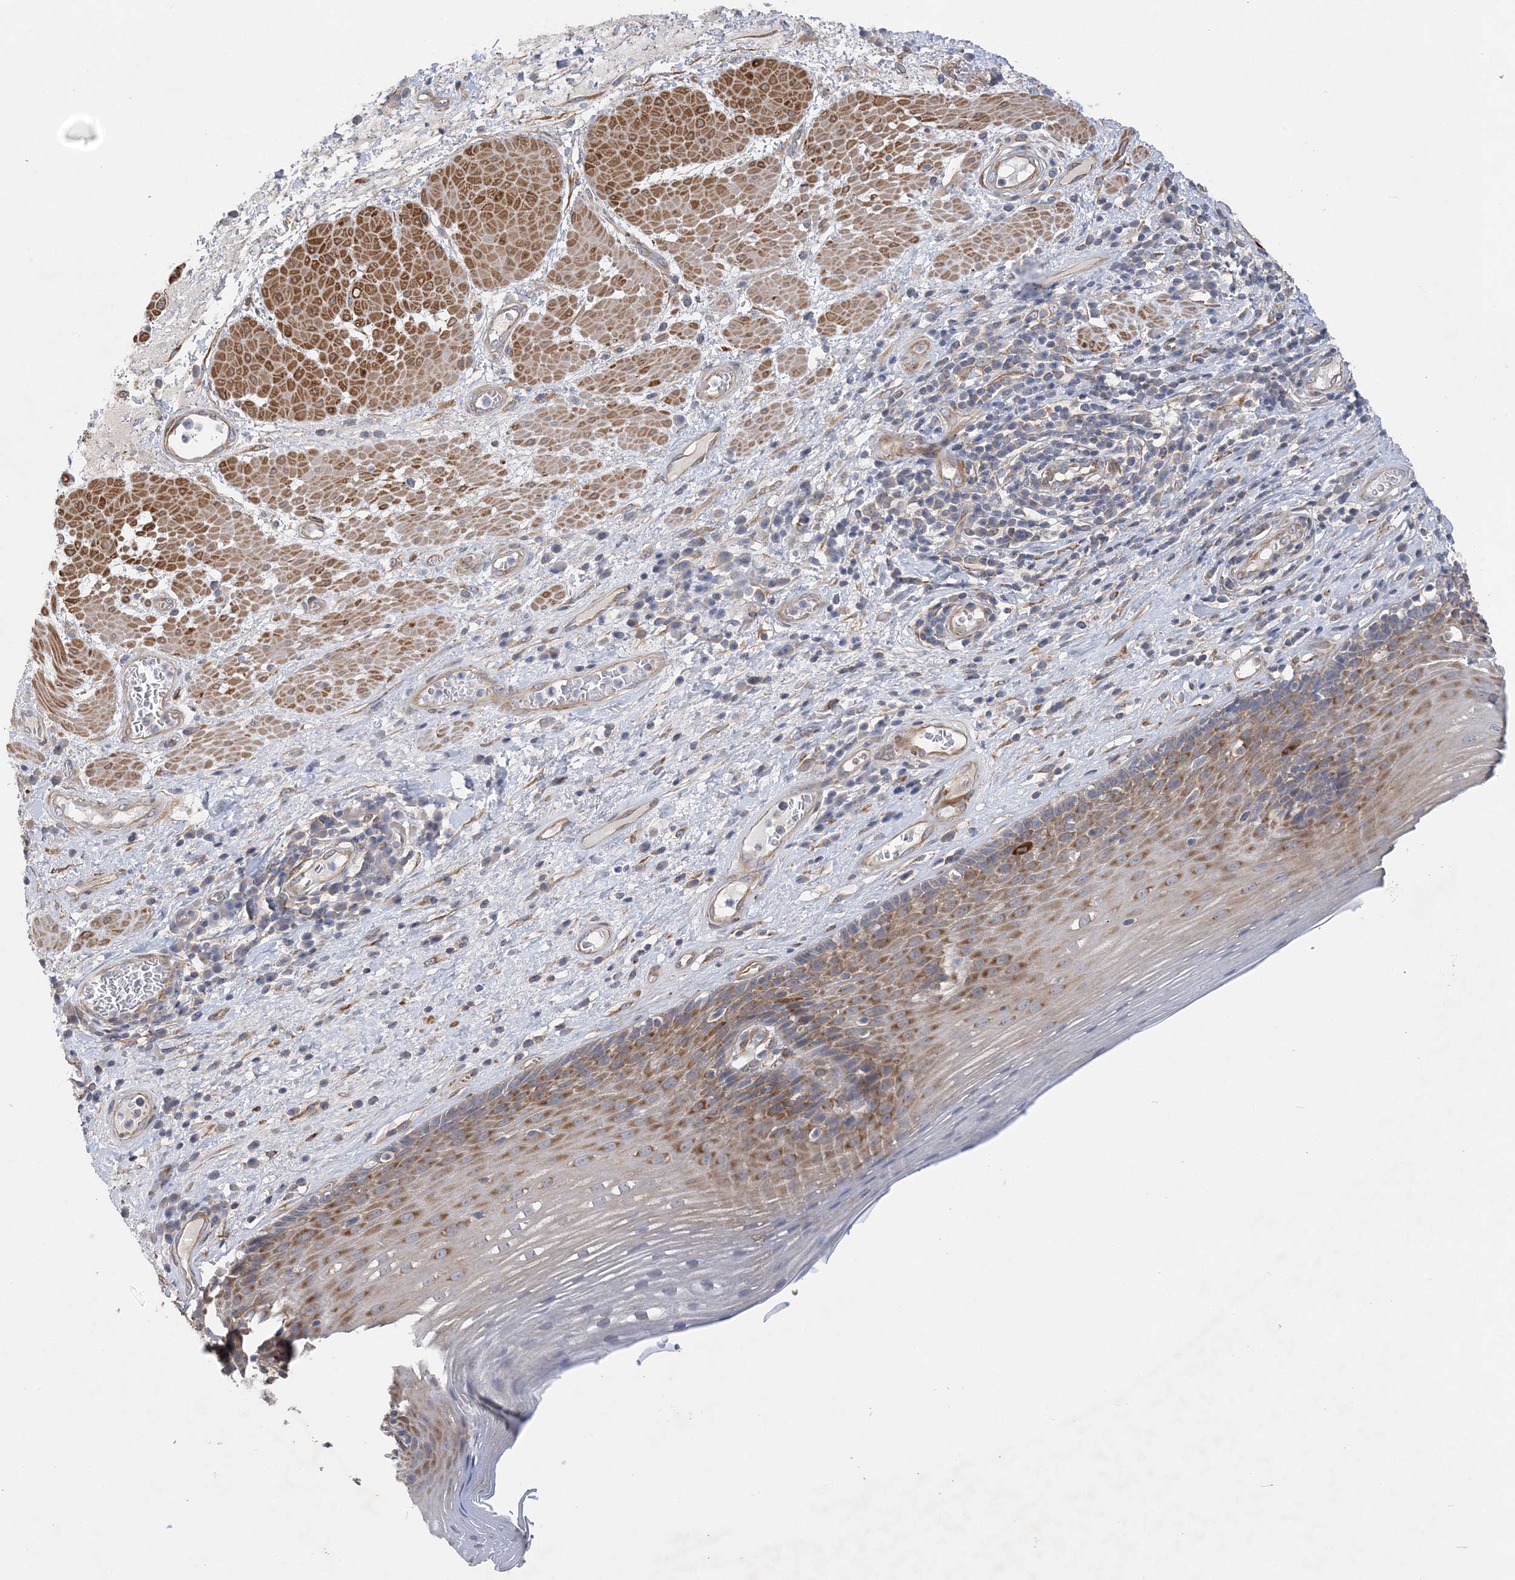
{"staining": {"intensity": "moderate", "quantity": "25%-75%", "location": "cytoplasmic/membranous"}, "tissue": "esophagus", "cell_type": "Squamous epithelial cells", "image_type": "normal", "snomed": [{"axis": "morphology", "description": "Normal tissue, NOS"}, {"axis": "topography", "description": "Esophagus"}], "caption": "An immunohistochemistry photomicrograph of normal tissue is shown. Protein staining in brown highlights moderate cytoplasmic/membranous positivity in esophagus within squamous epithelial cells.", "gene": "MAP4K5", "patient": {"sex": "male", "age": 62}}